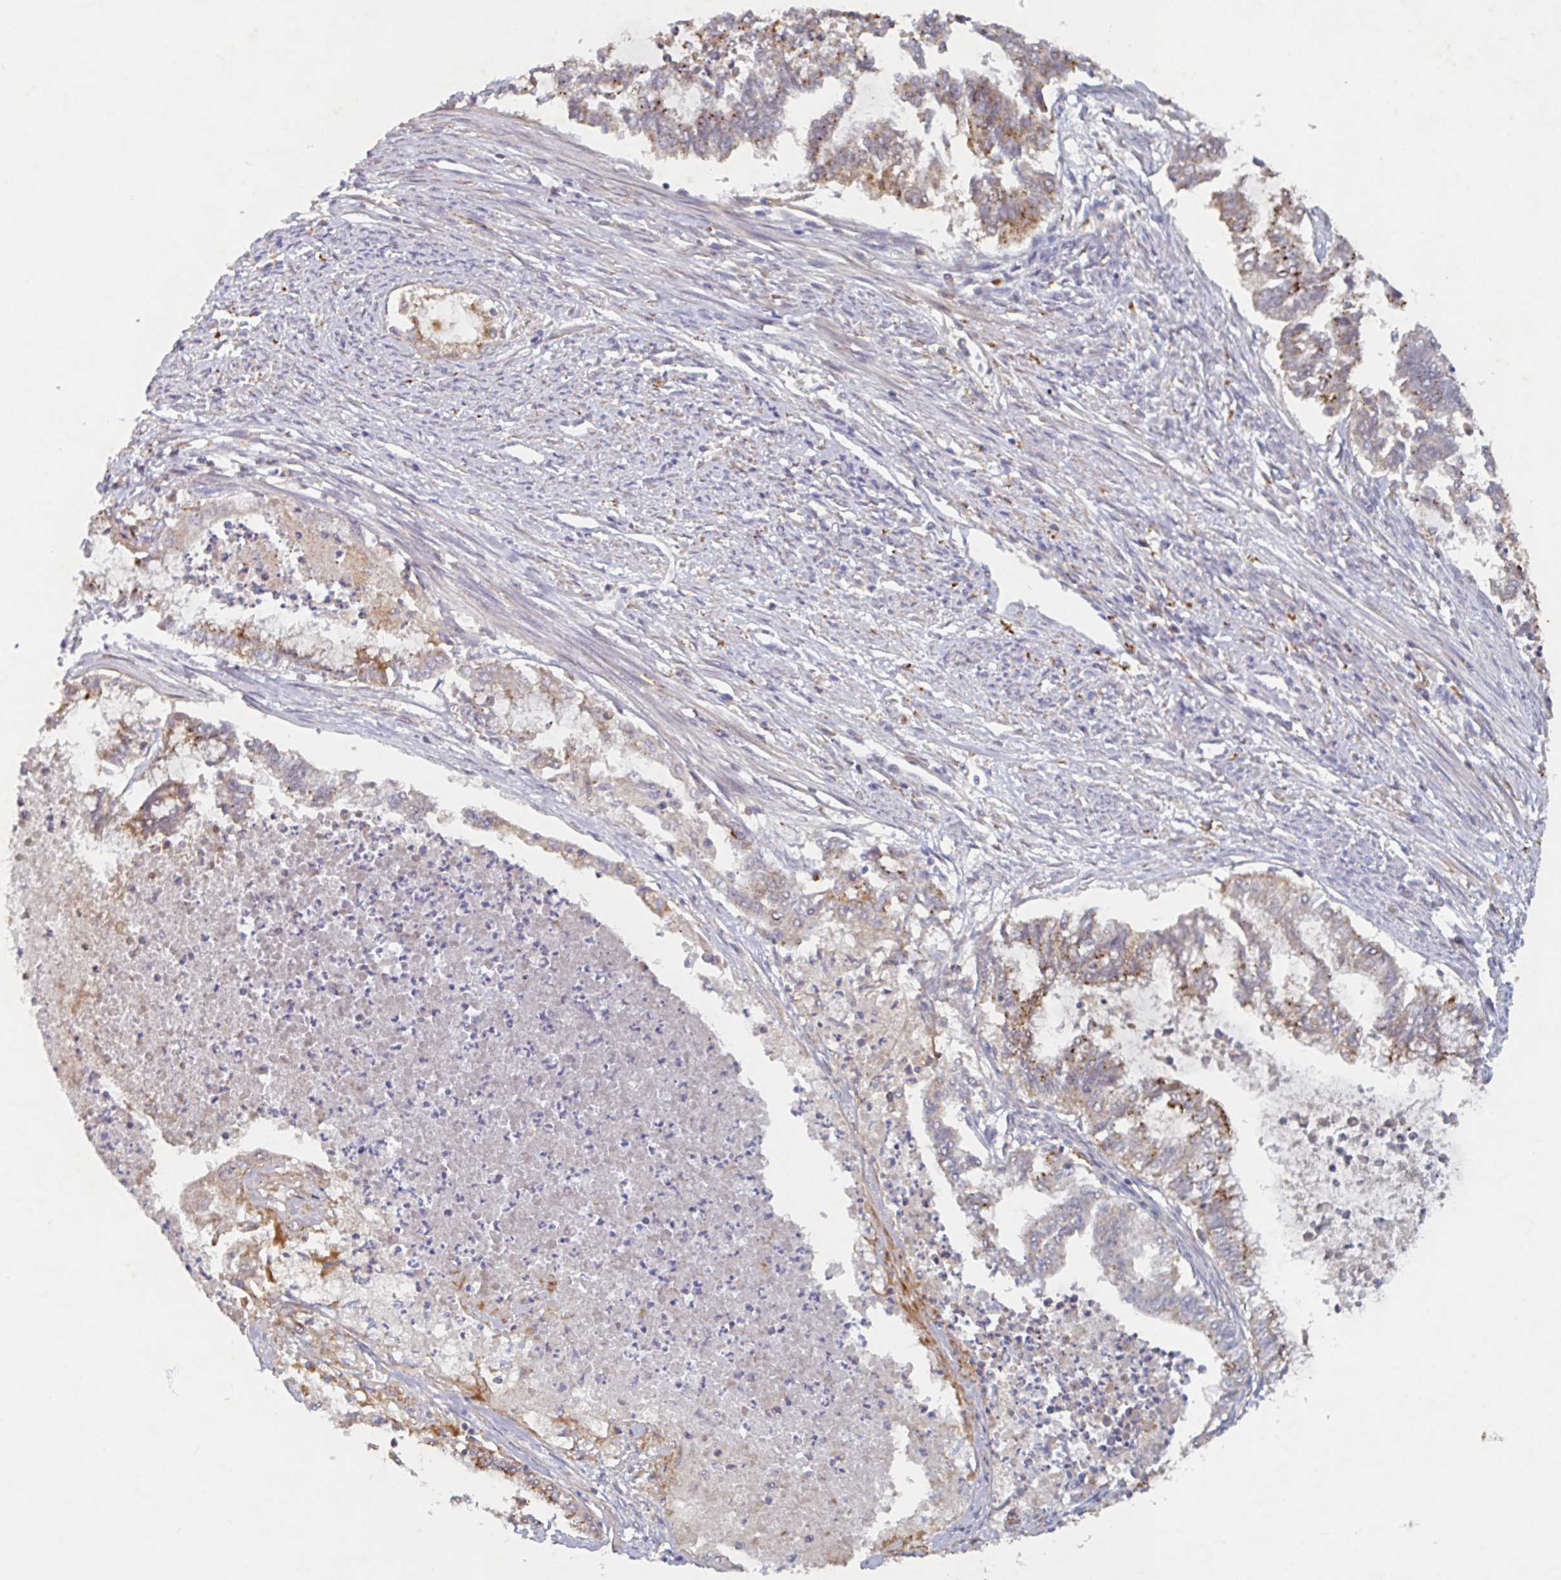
{"staining": {"intensity": "moderate", "quantity": ">75%", "location": "cytoplasmic/membranous"}, "tissue": "endometrial cancer", "cell_type": "Tumor cells", "image_type": "cancer", "snomed": [{"axis": "morphology", "description": "Adenocarcinoma, NOS"}, {"axis": "topography", "description": "Endometrium"}], "caption": "High-power microscopy captured an immunohistochemistry micrograph of endometrial cancer, revealing moderate cytoplasmic/membranous staining in approximately >75% of tumor cells.", "gene": "MANBA", "patient": {"sex": "female", "age": 79}}